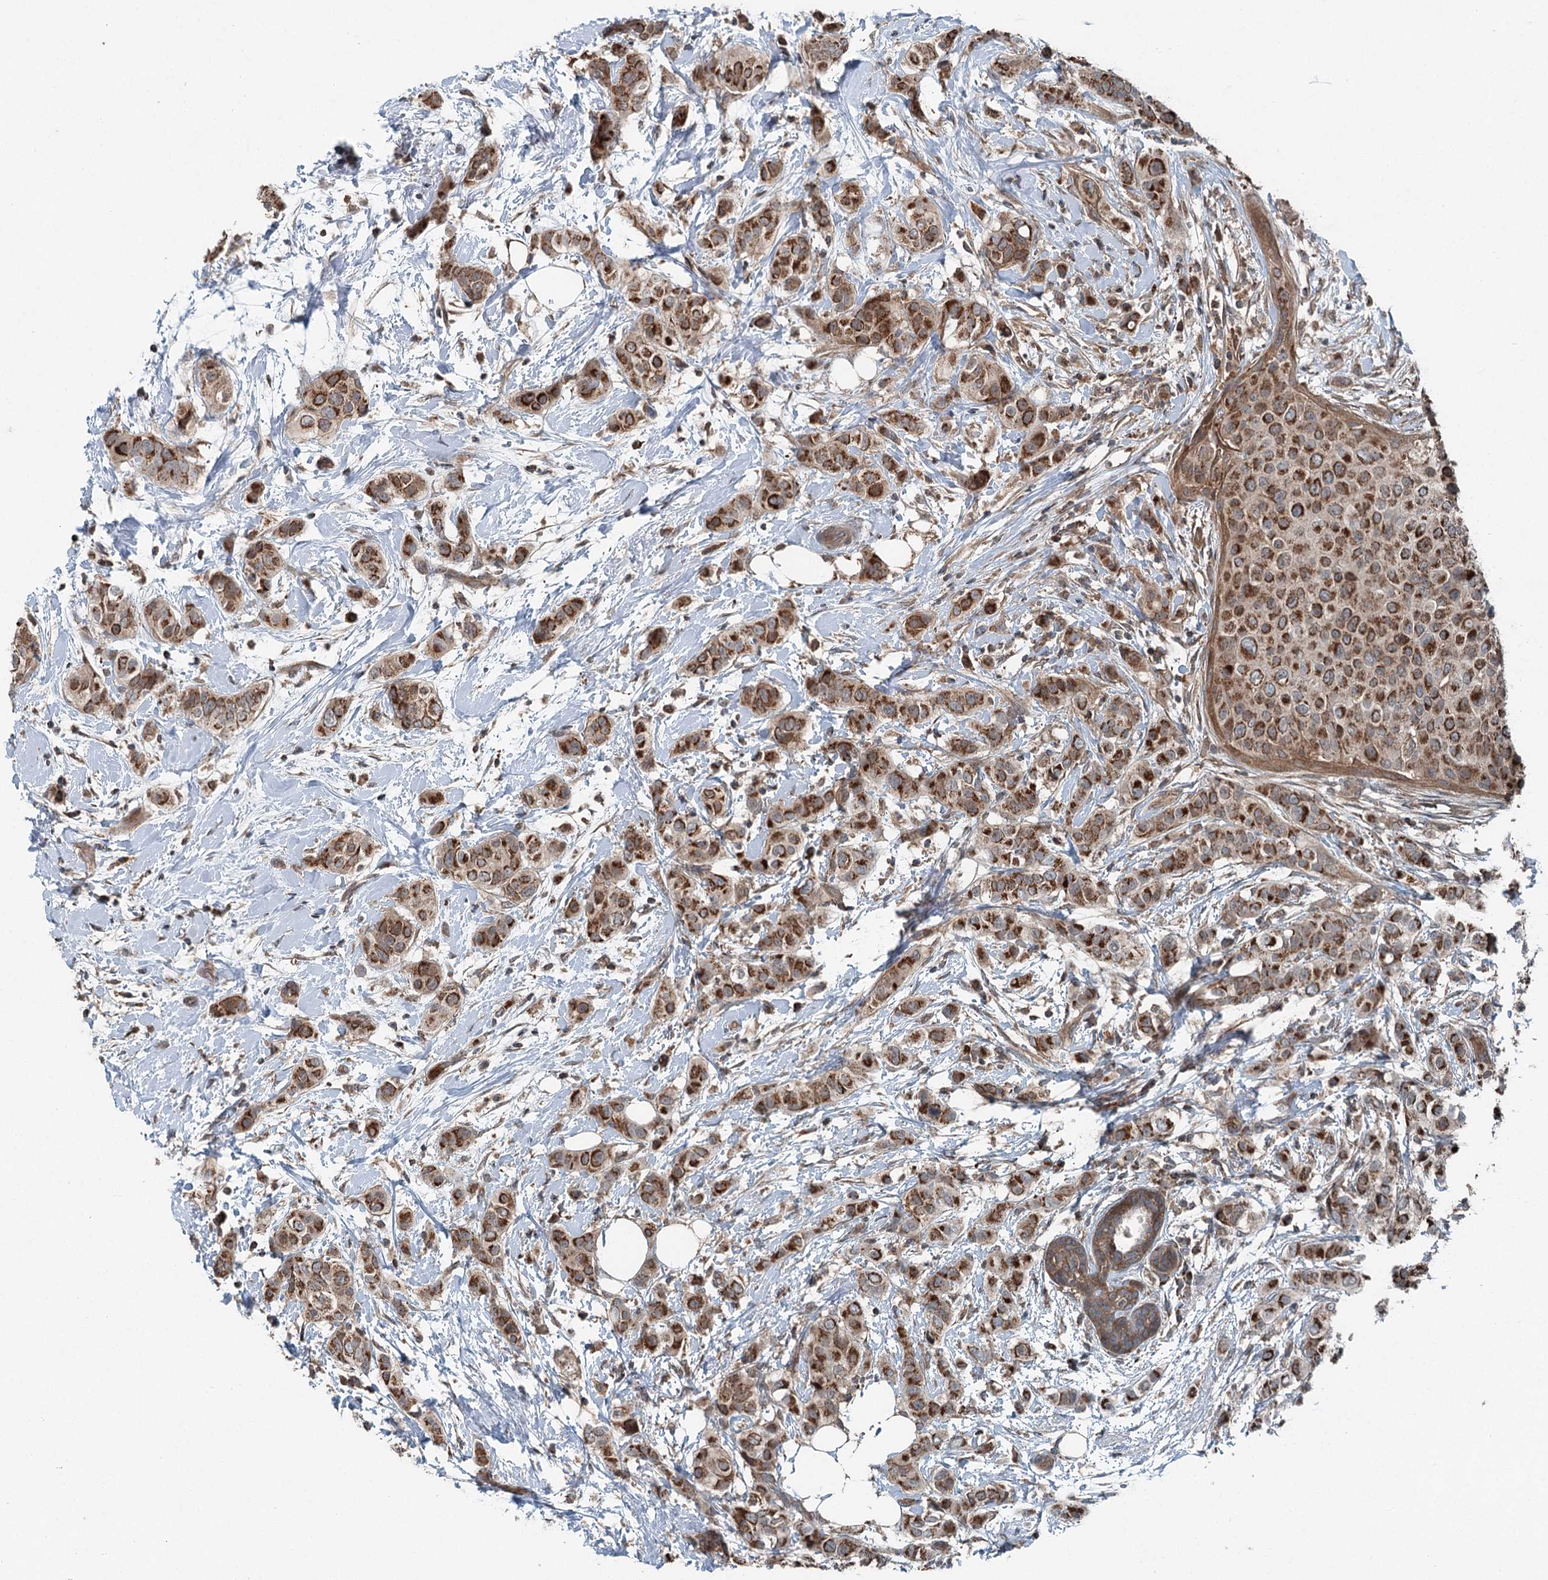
{"staining": {"intensity": "strong", "quantity": ">75%", "location": "cytoplasmic/membranous"}, "tissue": "breast cancer", "cell_type": "Tumor cells", "image_type": "cancer", "snomed": [{"axis": "morphology", "description": "Lobular carcinoma"}, {"axis": "topography", "description": "Breast"}], "caption": "Breast lobular carcinoma stained for a protein reveals strong cytoplasmic/membranous positivity in tumor cells.", "gene": "SKIC3", "patient": {"sex": "female", "age": 51}}